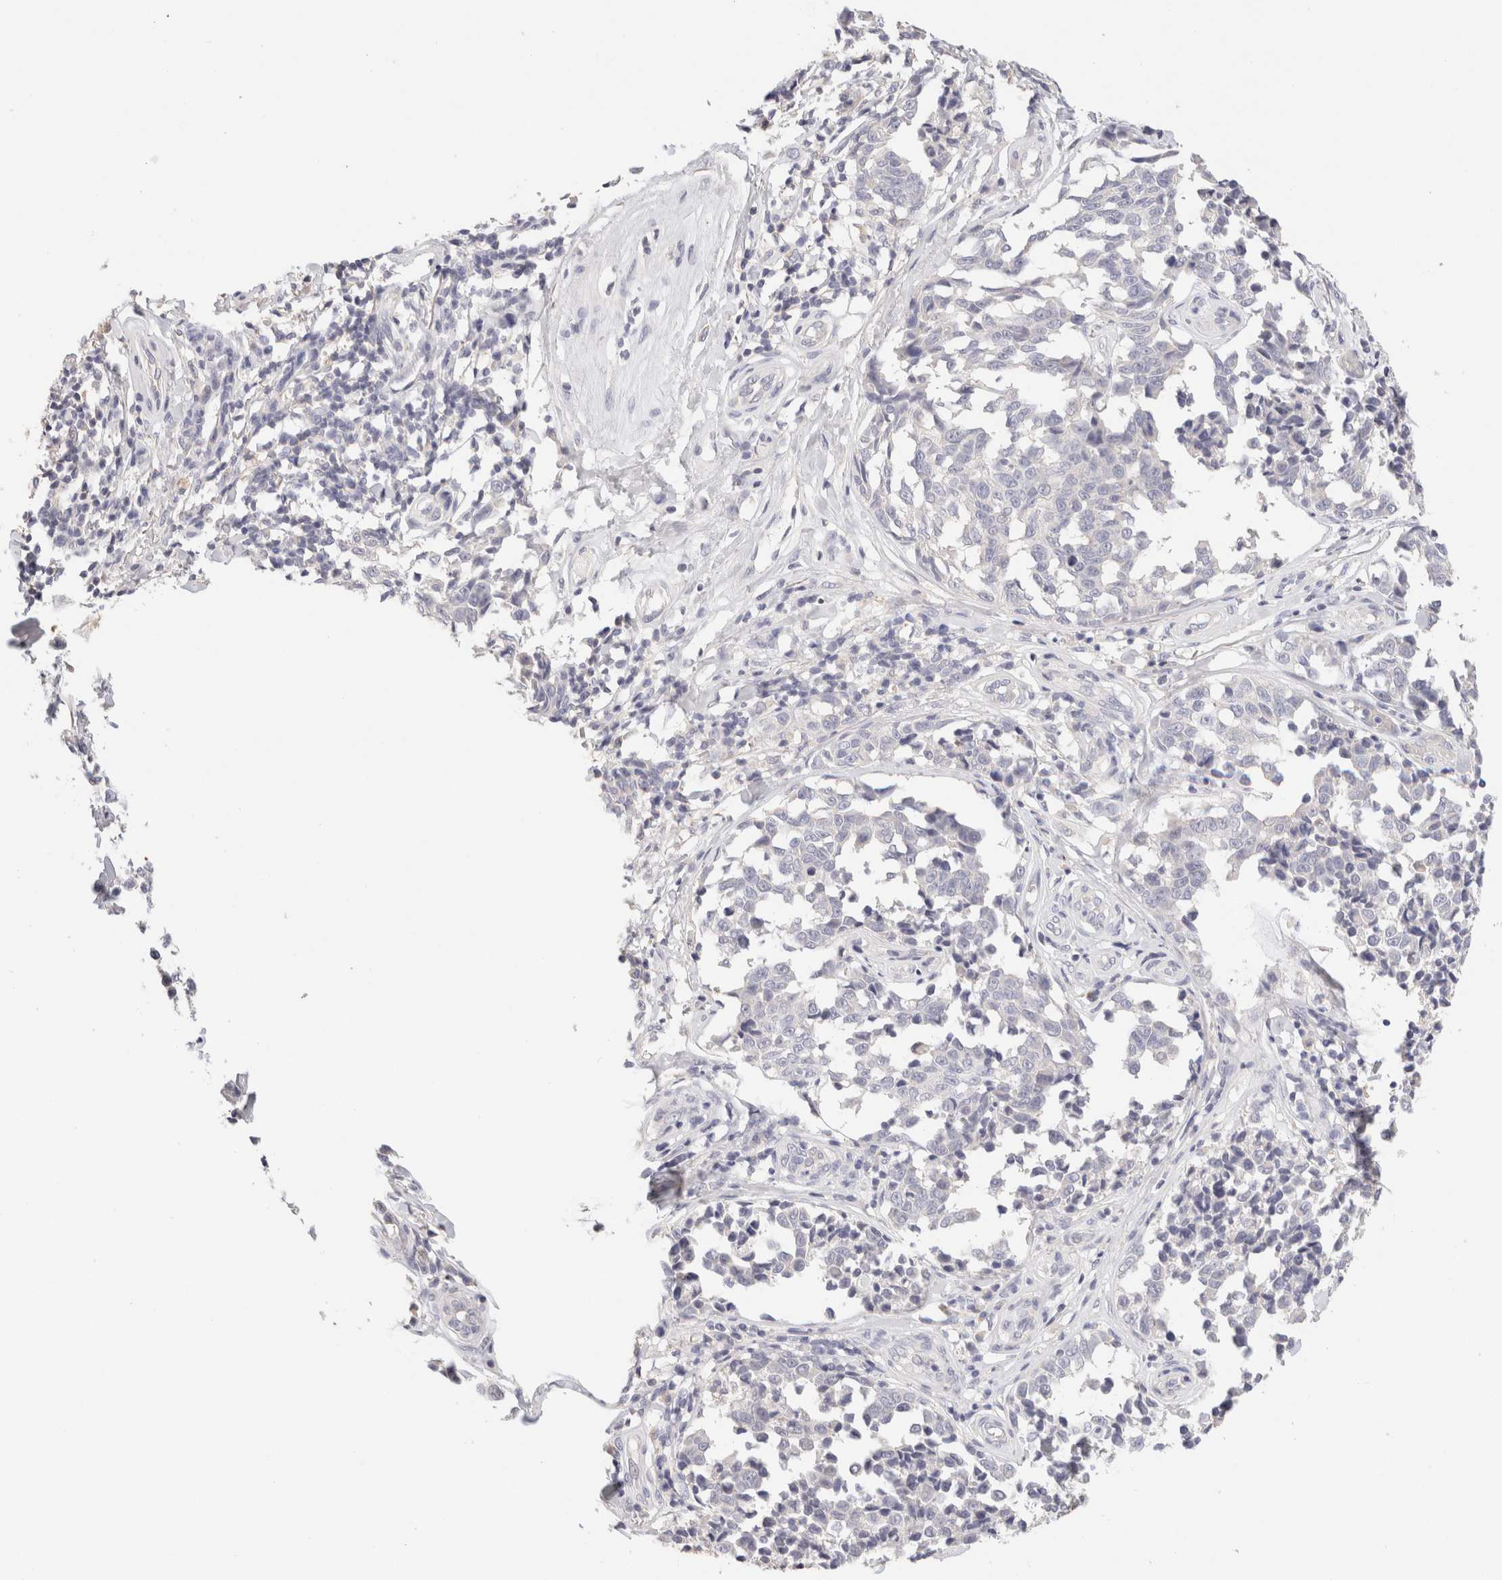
{"staining": {"intensity": "negative", "quantity": "none", "location": "none"}, "tissue": "melanoma", "cell_type": "Tumor cells", "image_type": "cancer", "snomed": [{"axis": "morphology", "description": "Malignant melanoma, NOS"}, {"axis": "topography", "description": "Skin"}], "caption": "Immunohistochemistry of human malignant melanoma exhibits no staining in tumor cells. (DAB immunohistochemistry (IHC) visualized using brightfield microscopy, high magnification).", "gene": "SCGB2A2", "patient": {"sex": "female", "age": 64}}